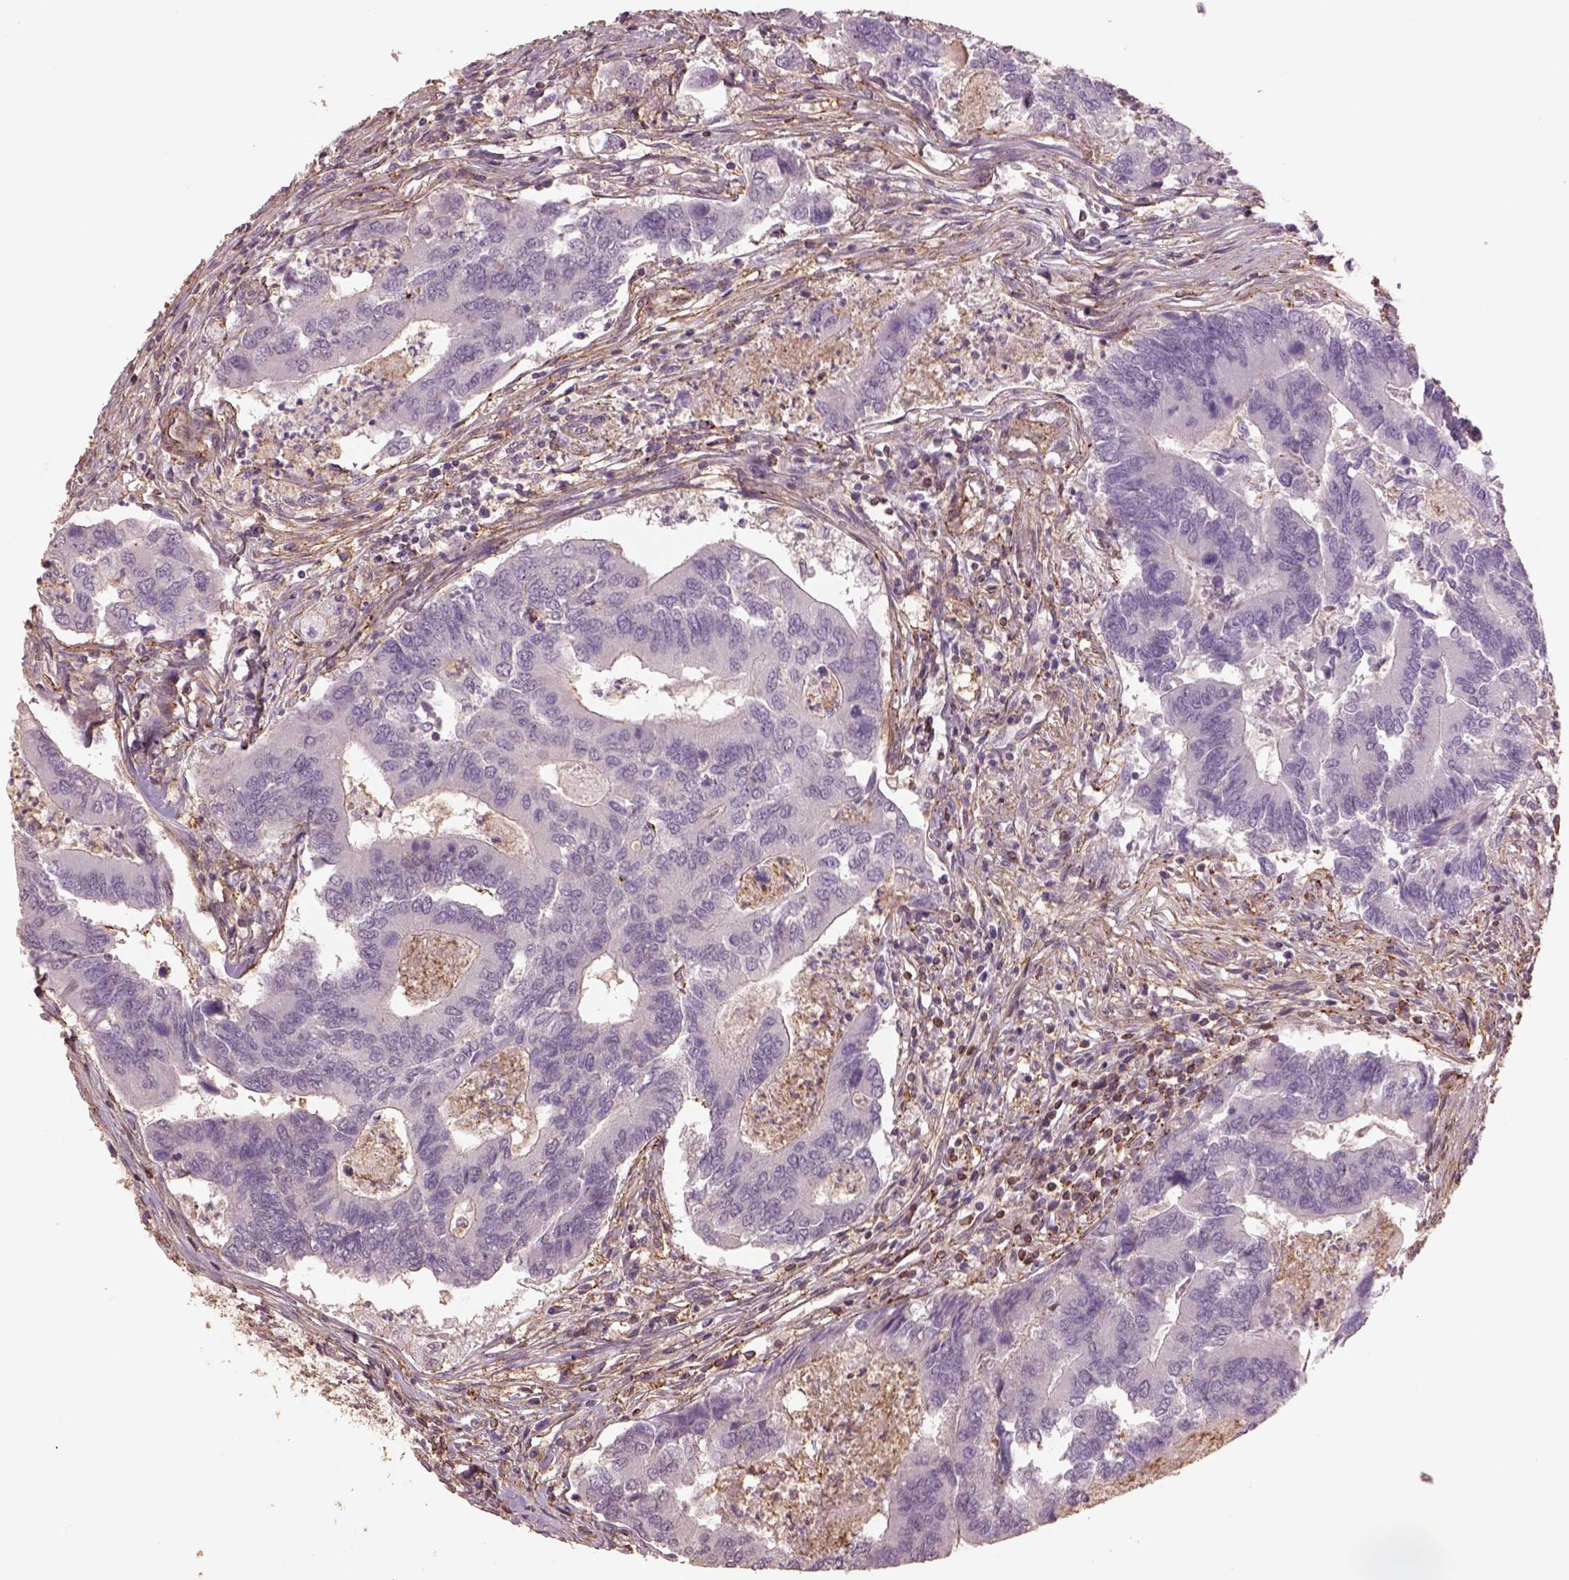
{"staining": {"intensity": "negative", "quantity": "none", "location": "none"}, "tissue": "colorectal cancer", "cell_type": "Tumor cells", "image_type": "cancer", "snomed": [{"axis": "morphology", "description": "Adenocarcinoma, NOS"}, {"axis": "topography", "description": "Colon"}], "caption": "Protein analysis of adenocarcinoma (colorectal) reveals no significant expression in tumor cells. The staining is performed using DAB (3,3'-diaminobenzidine) brown chromogen with nuclei counter-stained in using hematoxylin.", "gene": "LIN7A", "patient": {"sex": "female", "age": 67}}